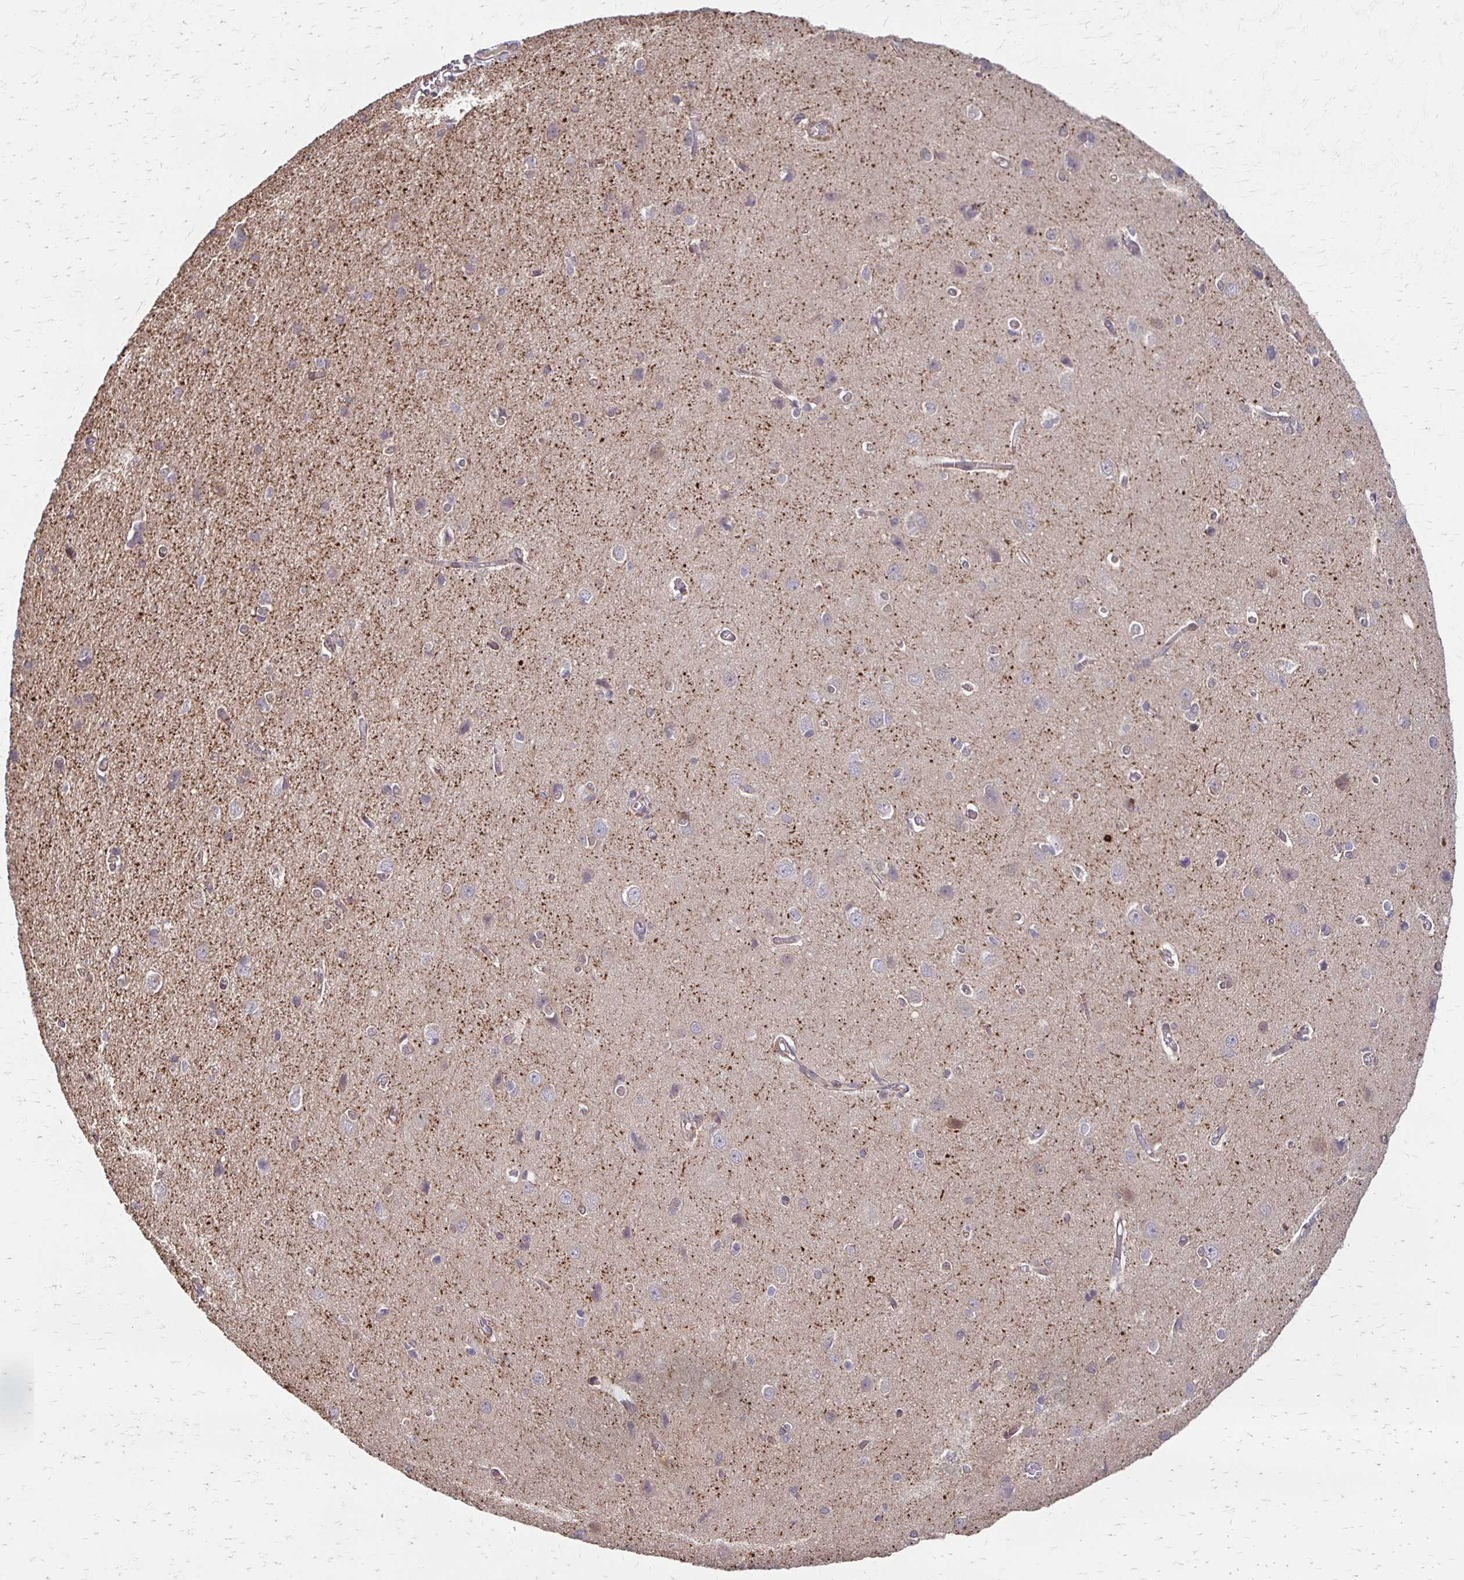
{"staining": {"intensity": "negative", "quantity": "none", "location": "none"}, "tissue": "cerebral cortex", "cell_type": "Endothelial cells", "image_type": "normal", "snomed": [{"axis": "morphology", "description": "Normal tissue, NOS"}, {"axis": "topography", "description": "Cerebral cortex"}], "caption": "Endothelial cells show no significant expression in benign cerebral cortex. Nuclei are stained in blue.", "gene": "CFL2", "patient": {"sex": "male", "age": 37}}